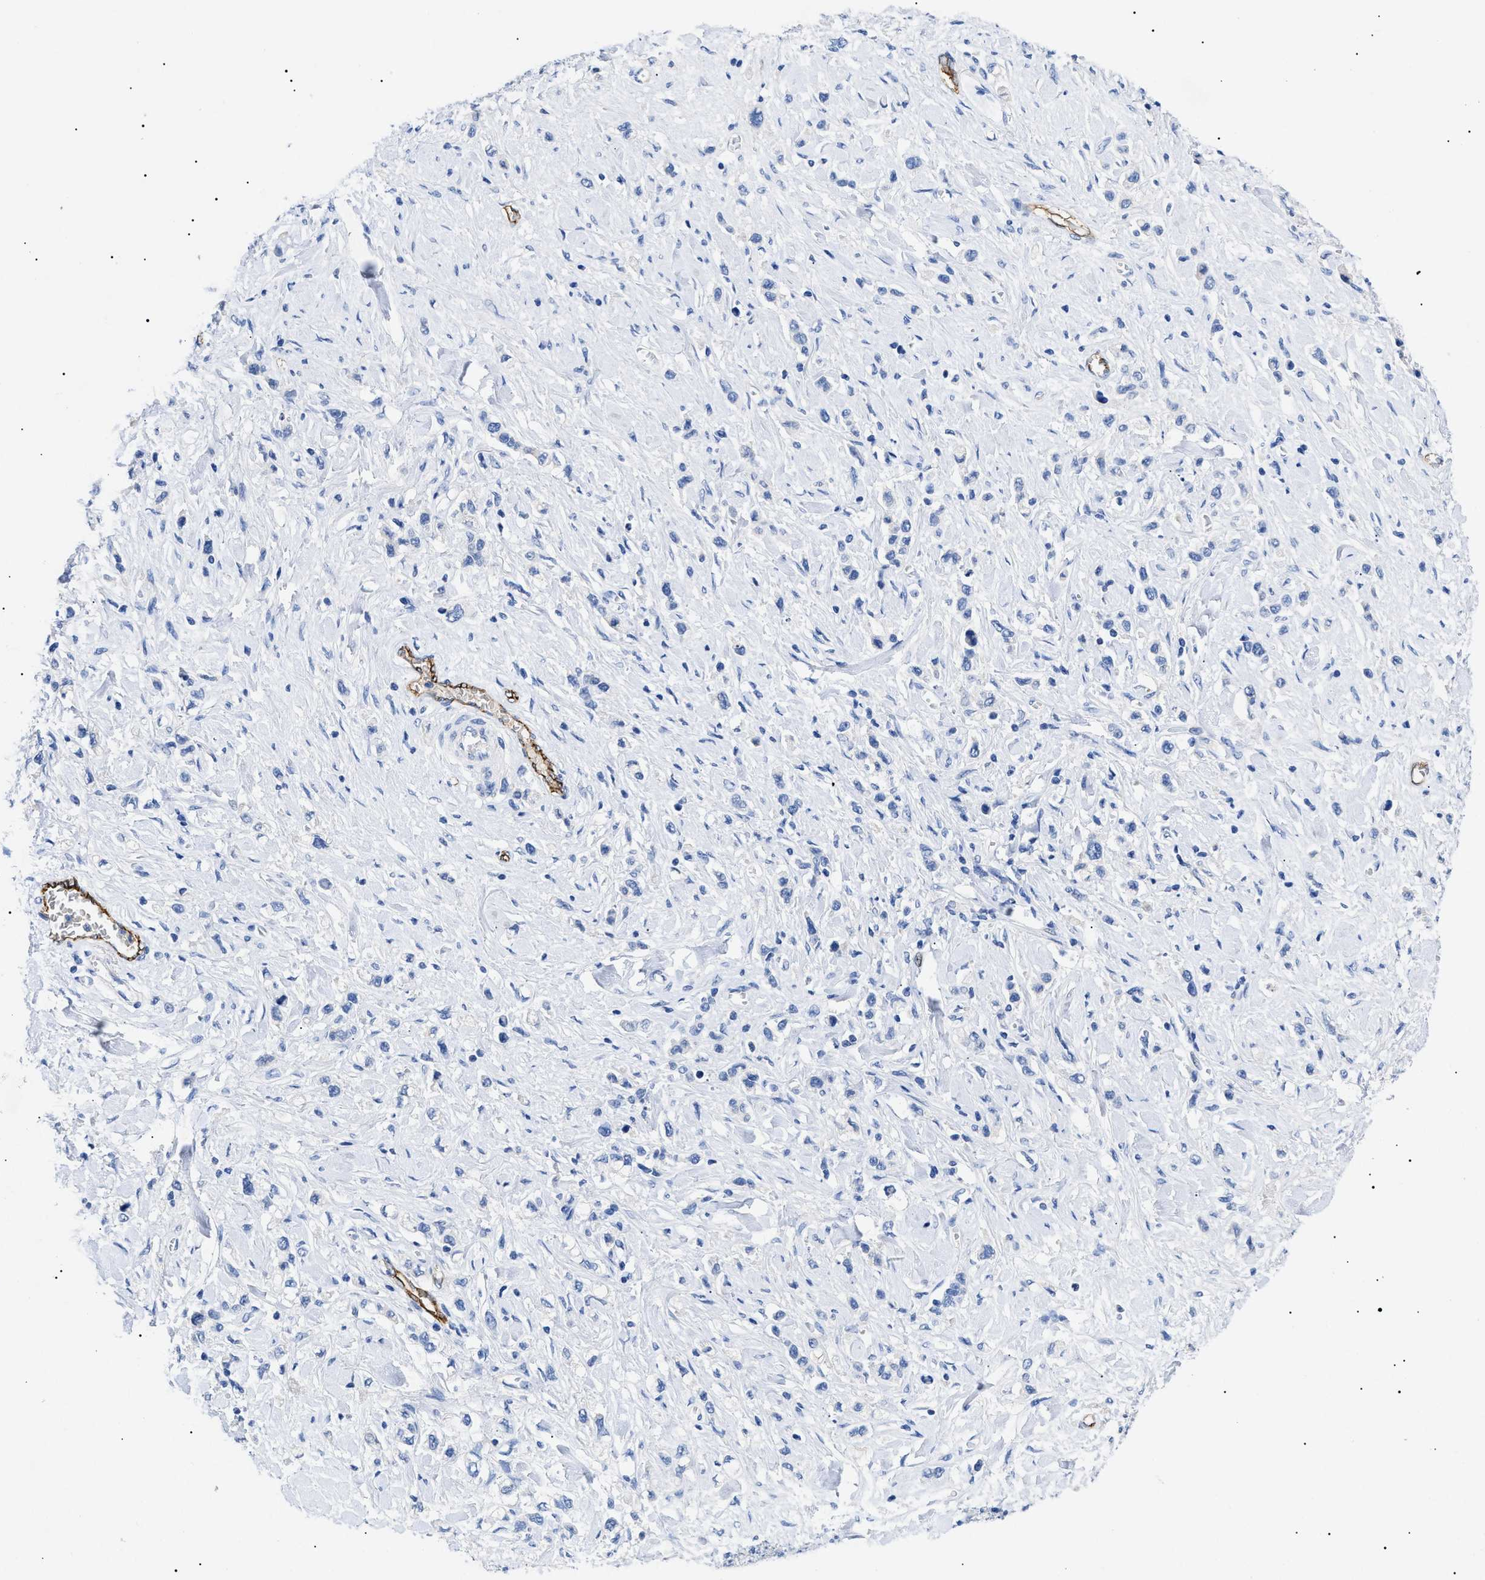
{"staining": {"intensity": "negative", "quantity": "none", "location": "none"}, "tissue": "stomach cancer", "cell_type": "Tumor cells", "image_type": "cancer", "snomed": [{"axis": "morphology", "description": "Normal tissue, NOS"}, {"axis": "morphology", "description": "Adenocarcinoma, NOS"}, {"axis": "topography", "description": "Stomach, upper"}, {"axis": "topography", "description": "Stomach"}], "caption": "High magnification brightfield microscopy of stomach cancer stained with DAB (3,3'-diaminobenzidine) (brown) and counterstained with hematoxylin (blue): tumor cells show no significant positivity.", "gene": "ACKR1", "patient": {"sex": "female", "age": 65}}